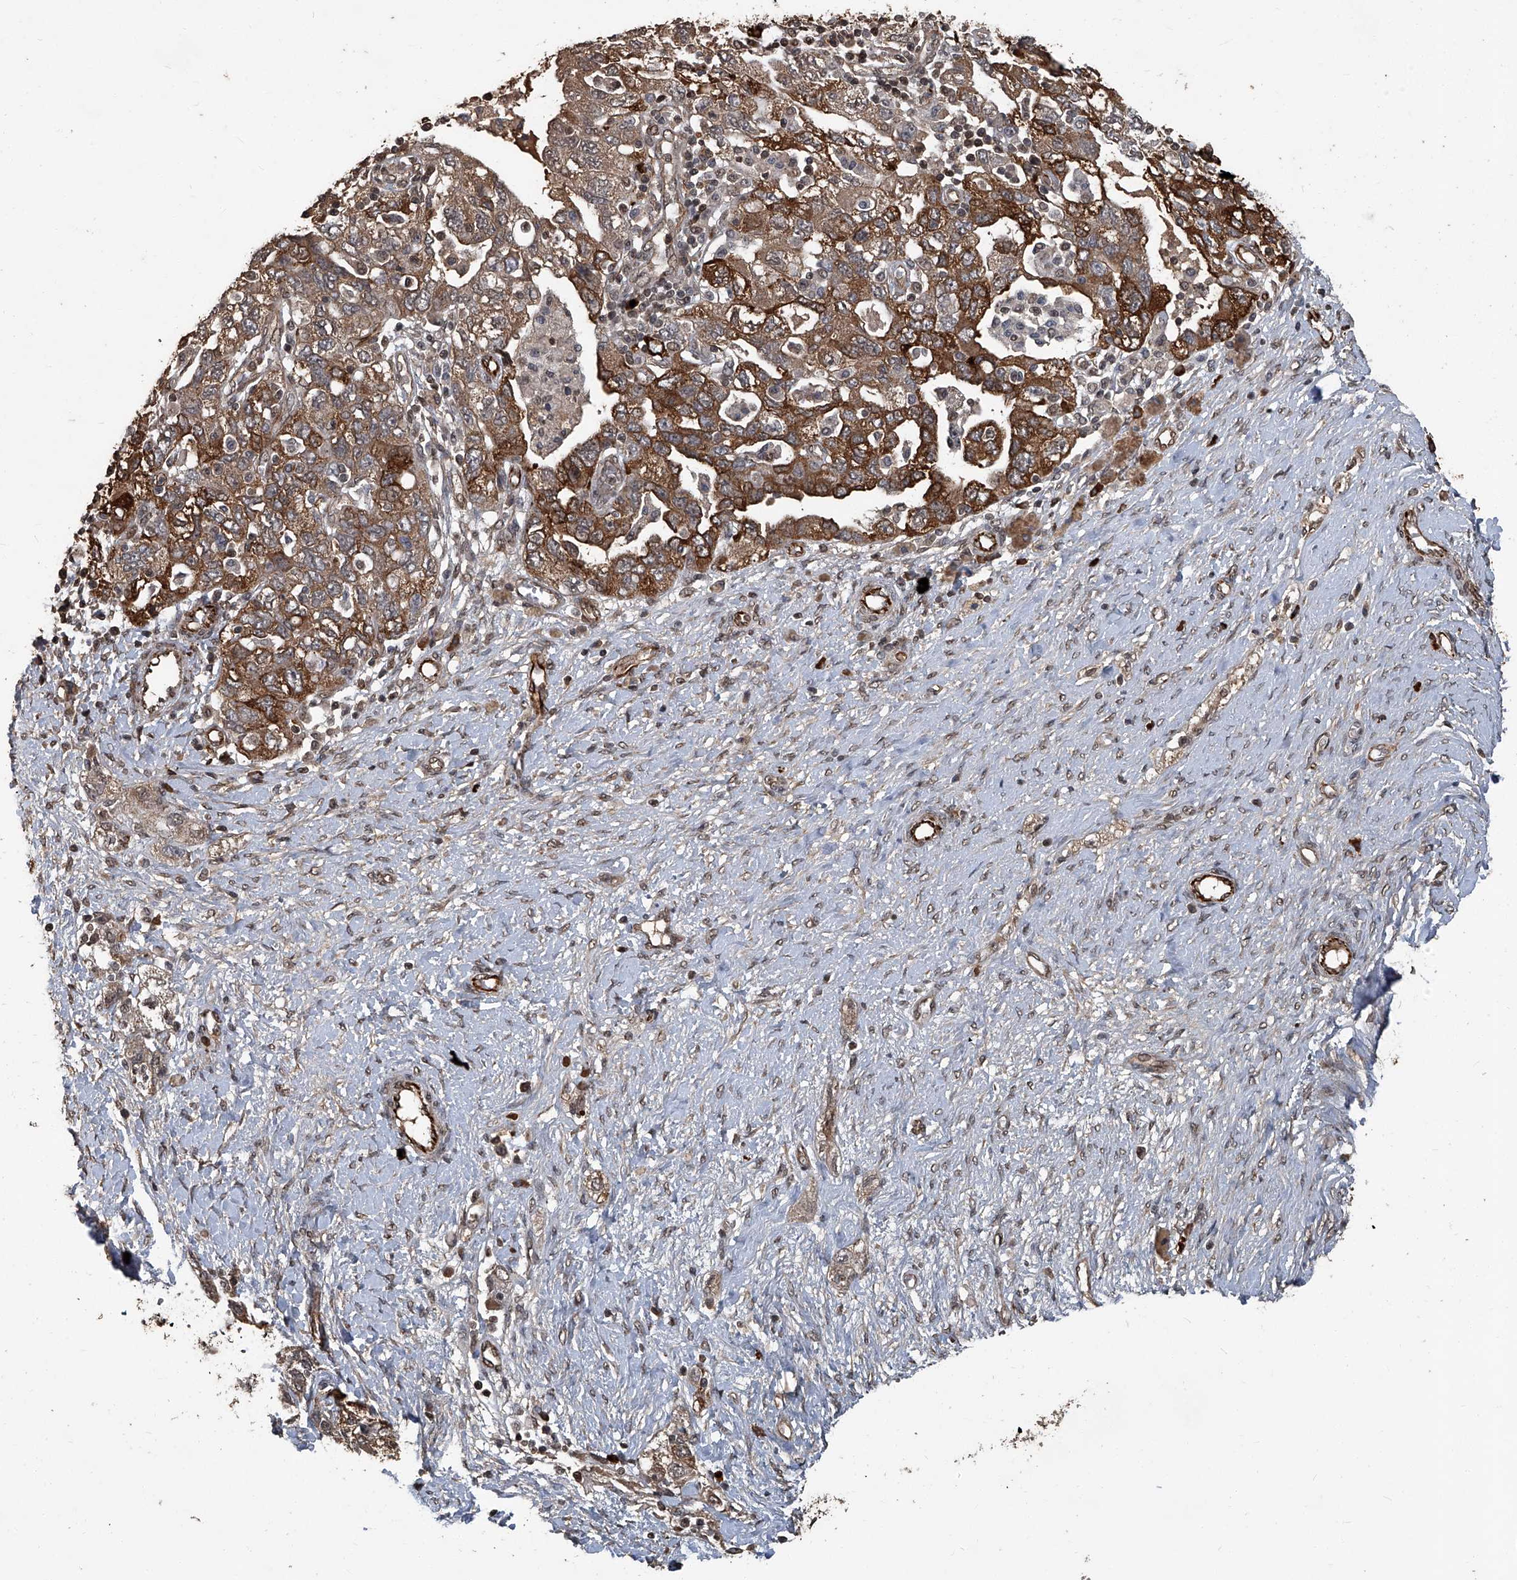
{"staining": {"intensity": "strong", "quantity": ">75%", "location": "cytoplasmic/membranous"}, "tissue": "ovarian cancer", "cell_type": "Tumor cells", "image_type": "cancer", "snomed": [{"axis": "morphology", "description": "Carcinoma, NOS"}, {"axis": "morphology", "description": "Cystadenocarcinoma, serous, NOS"}, {"axis": "topography", "description": "Ovary"}], "caption": "Strong cytoplasmic/membranous protein positivity is identified in approximately >75% of tumor cells in carcinoma (ovarian). The protein of interest is stained brown, and the nuclei are stained in blue (DAB (3,3'-diaminobenzidine) IHC with brightfield microscopy, high magnification).", "gene": "GPR132", "patient": {"sex": "female", "age": 69}}